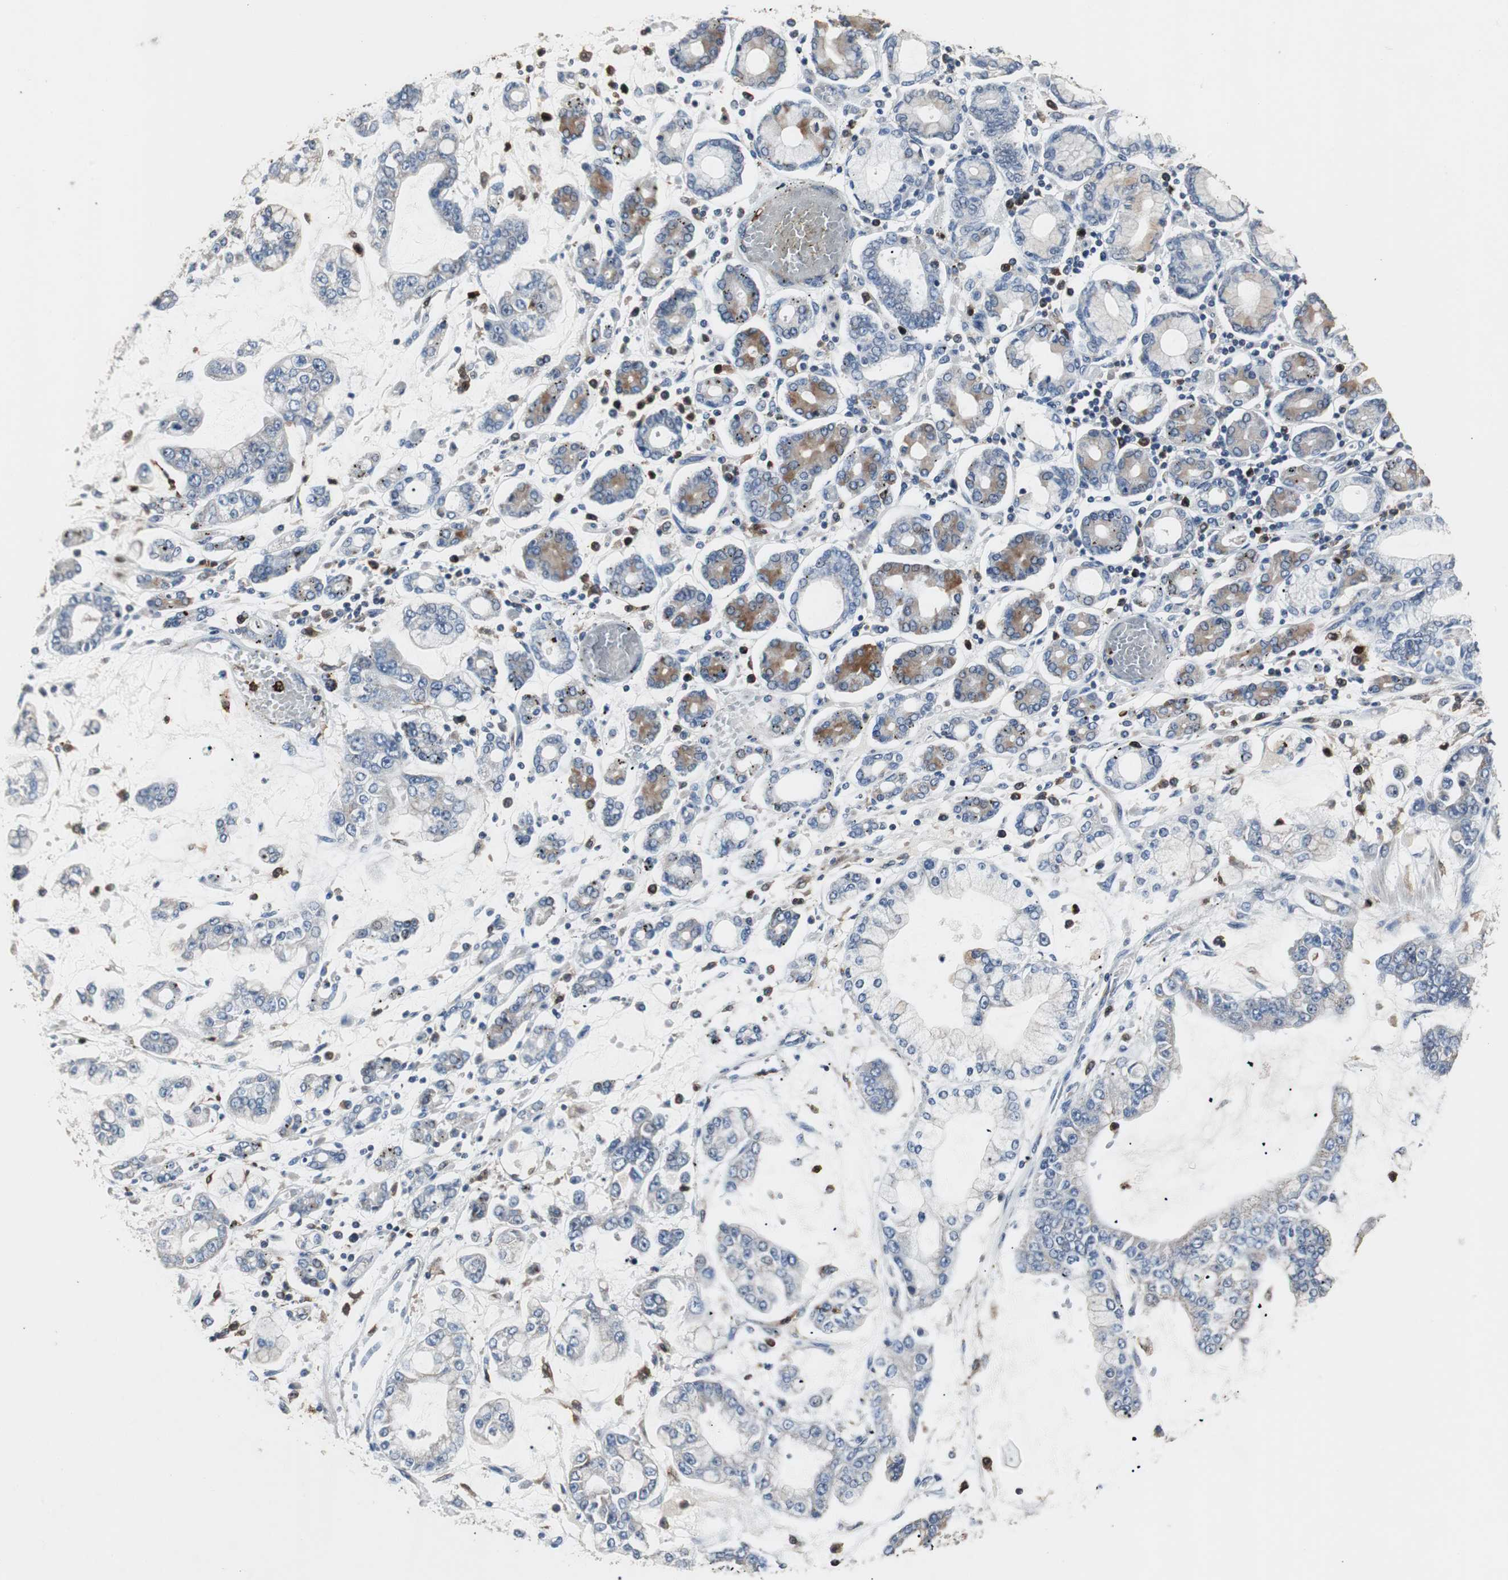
{"staining": {"intensity": "negative", "quantity": "none", "location": "none"}, "tissue": "stomach cancer", "cell_type": "Tumor cells", "image_type": "cancer", "snomed": [{"axis": "morphology", "description": "Normal tissue, NOS"}, {"axis": "morphology", "description": "Adenocarcinoma, NOS"}, {"axis": "topography", "description": "Stomach, upper"}, {"axis": "topography", "description": "Stomach"}], "caption": "A photomicrograph of human stomach cancer is negative for staining in tumor cells.", "gene": "NCF2", "patient": {"sex": "male", "age": 76}}